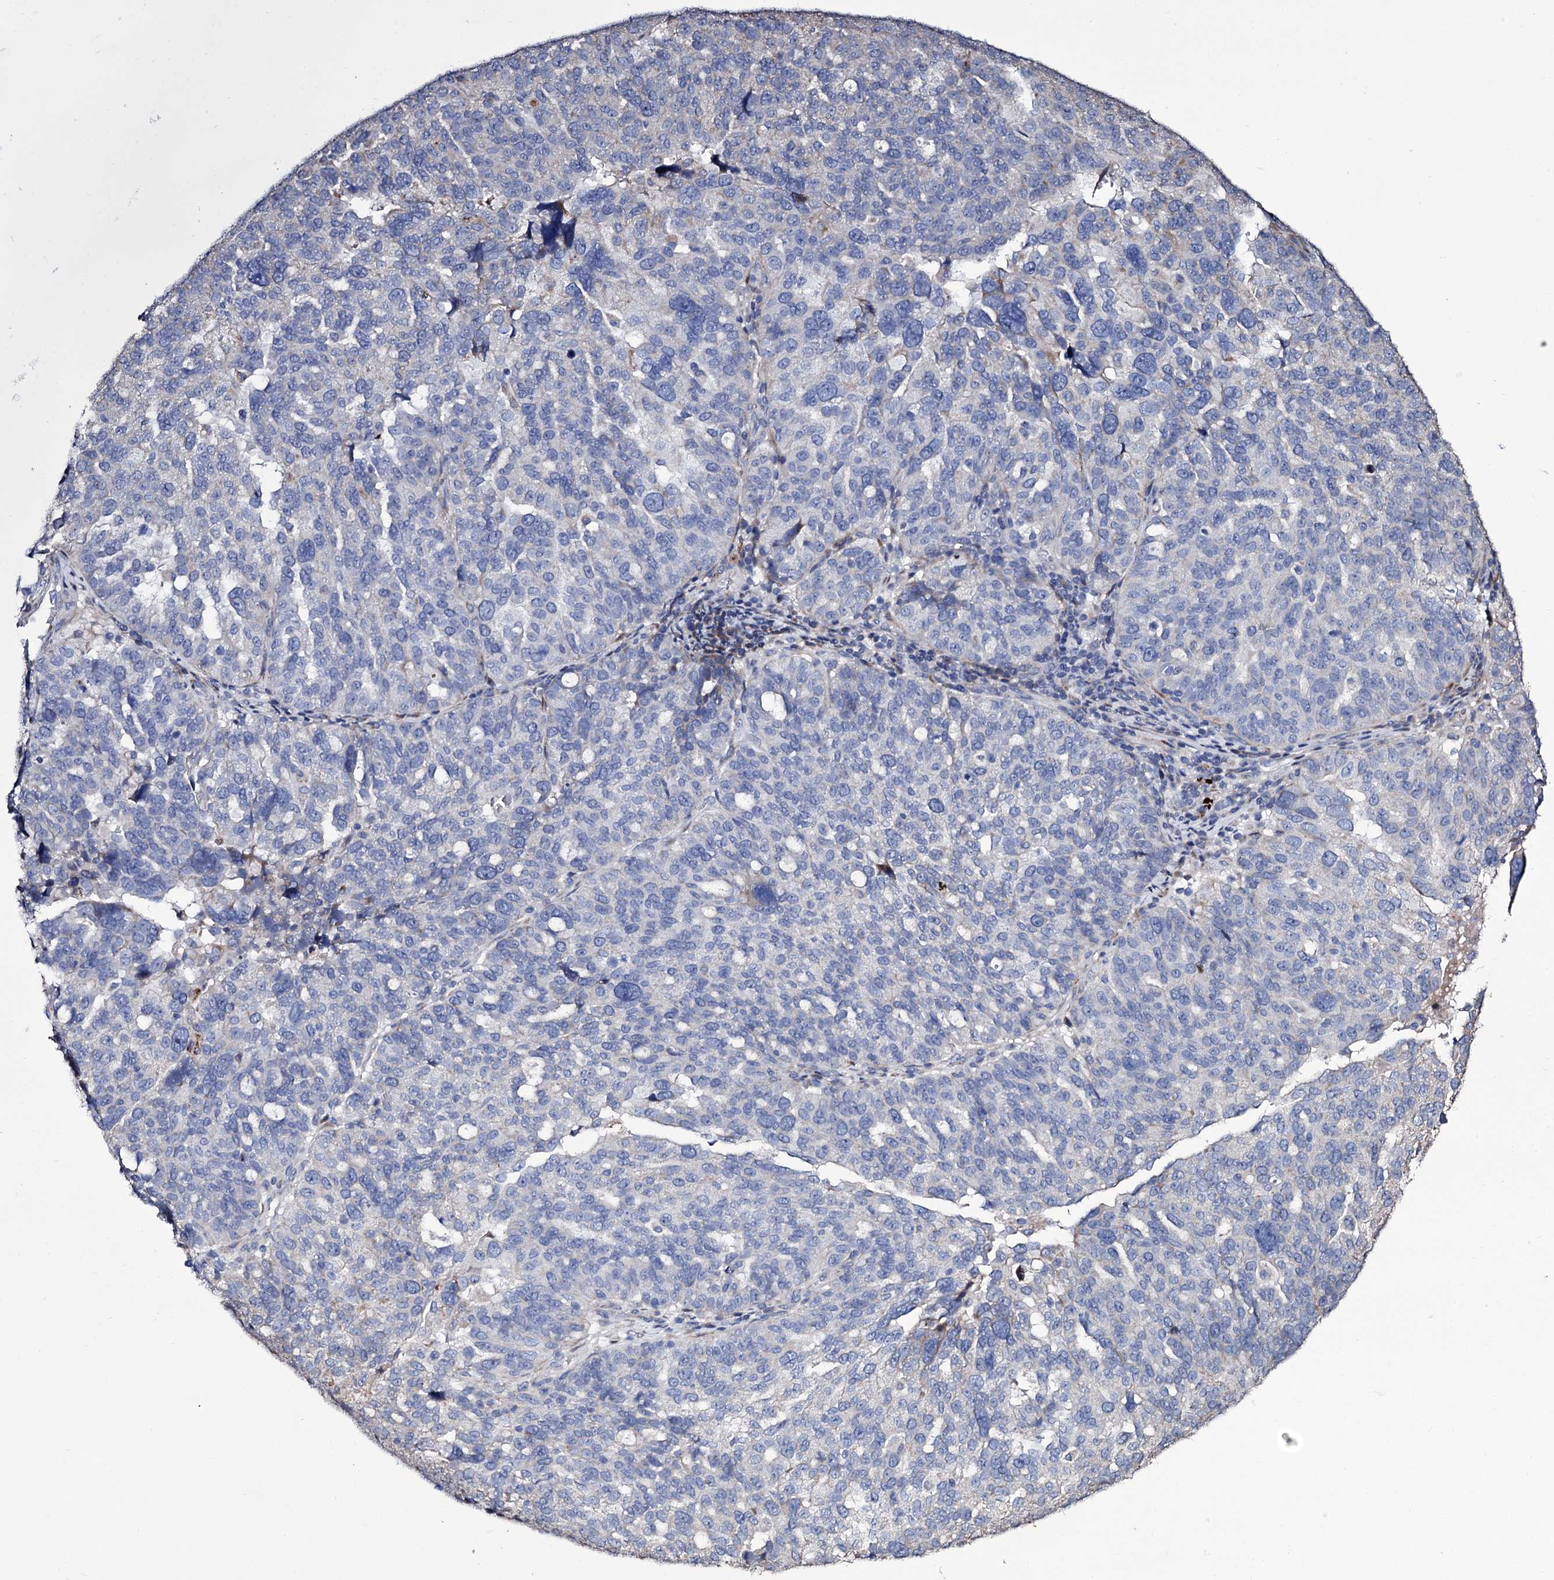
{"staining": {"intensity": "negative", "quantity": "none", "location": "none"}, "tissue": "ovarian cancer", "cell_type": "Tumor cells", "image_type": "cancer", "snomed": [{"axis": "morphology", "description": "Cystadenocarcinoma, serous, NOS"}, {"axis": "topography", "description": "Ovary"}], "caption": "Immunohistochemical staining of ovarian cancer (serous cystadenocarcinoma) reveals no significant positivity in tumor cells.", "gene": "TUBGCP5", "patient": {"sex": "female", "age": 59}}